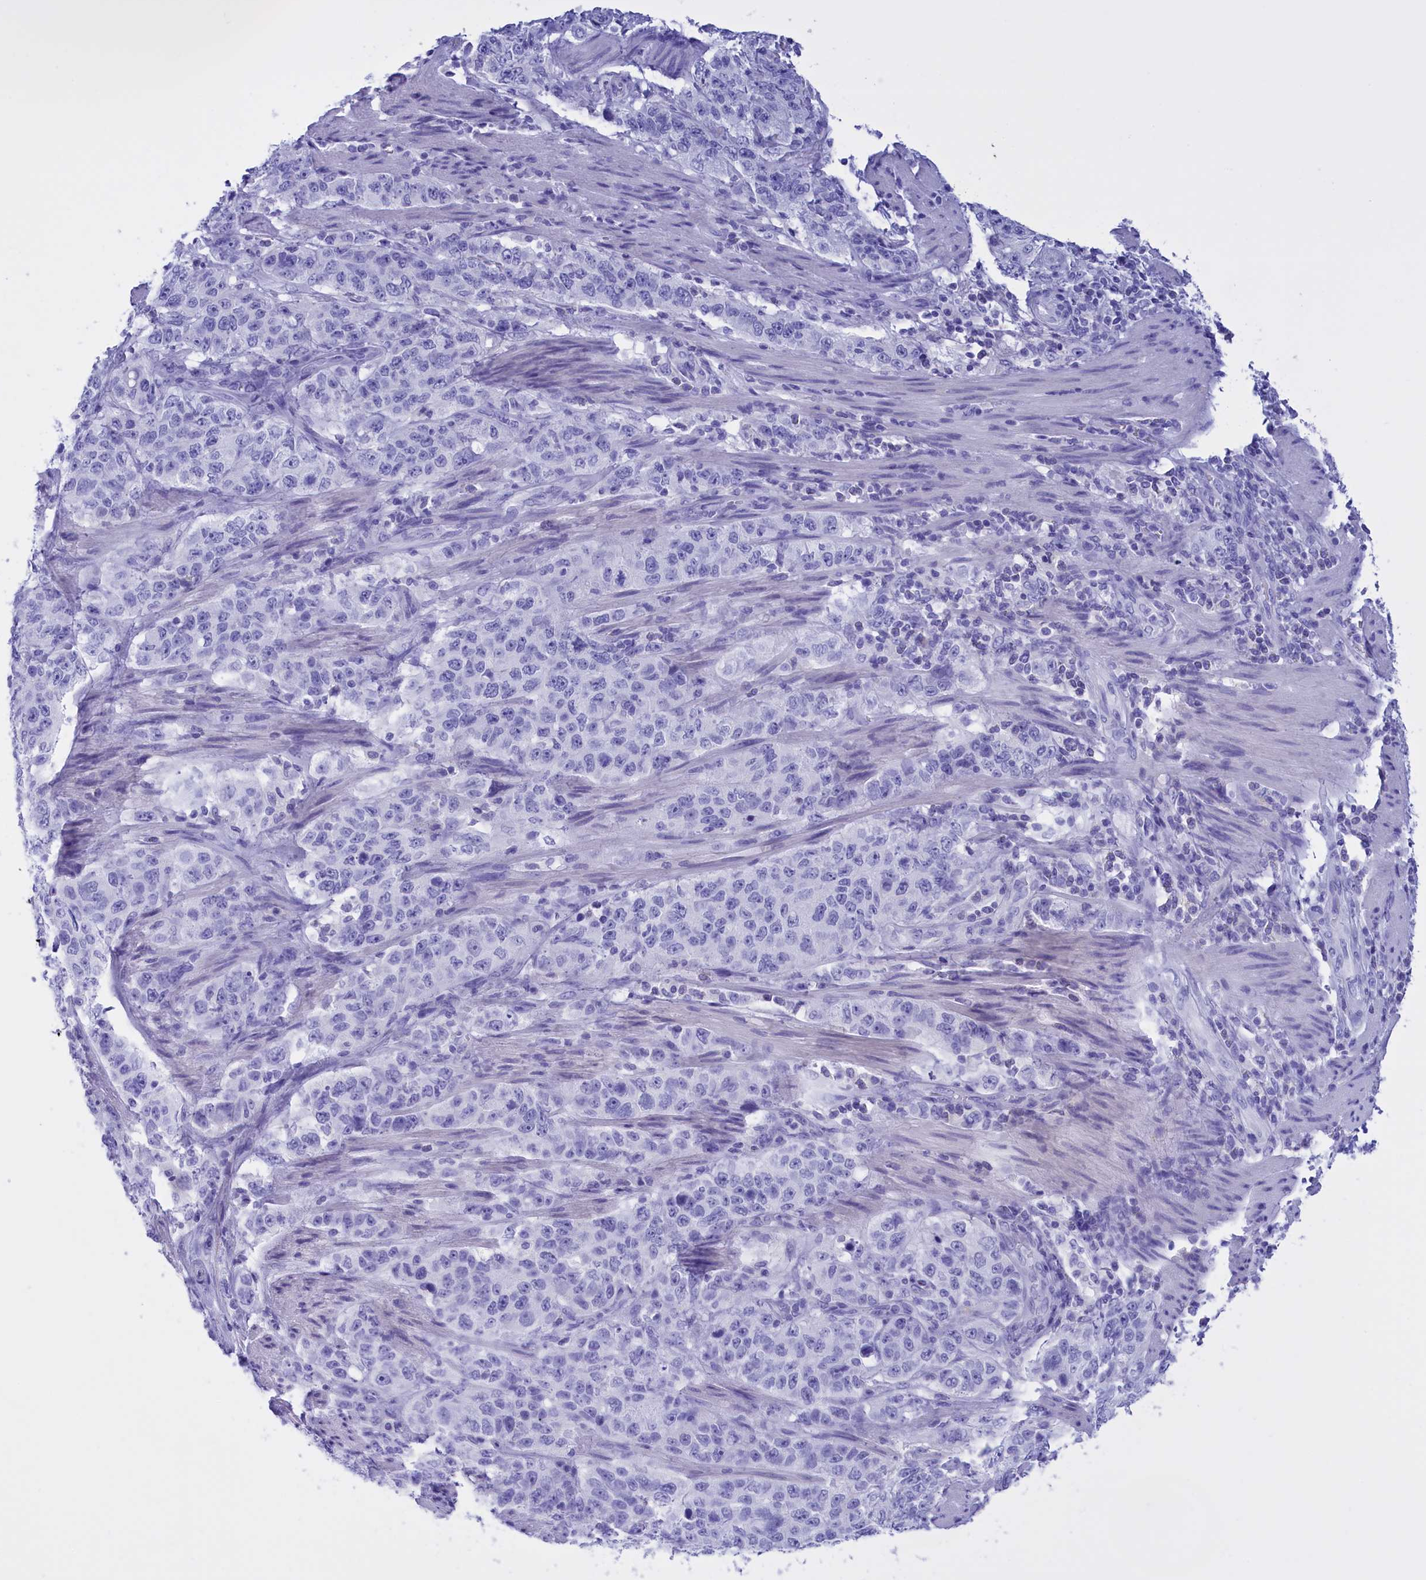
{"staining": {"intensity": "negative", "quantity": "none", "location": "none"}, "tissue": "stomach cancer", "cell_type": "Tumor cells", "image_type": "cancer", "snomed": [{"axis": "morphology", "description": "Adenocarcinoma, NOS"}, {"axis": "topography", "description": "Stomach"}], "caption": "A histopathology image of stomach cancer stained for a protein demonstrates no brown staining in tumor cells. The staining is performed using DAB brown chromogen with nuclei counter-stained in using hematoxylin.", "gene": "PROK2", "patient": {"sex": "male", "age": 48}}